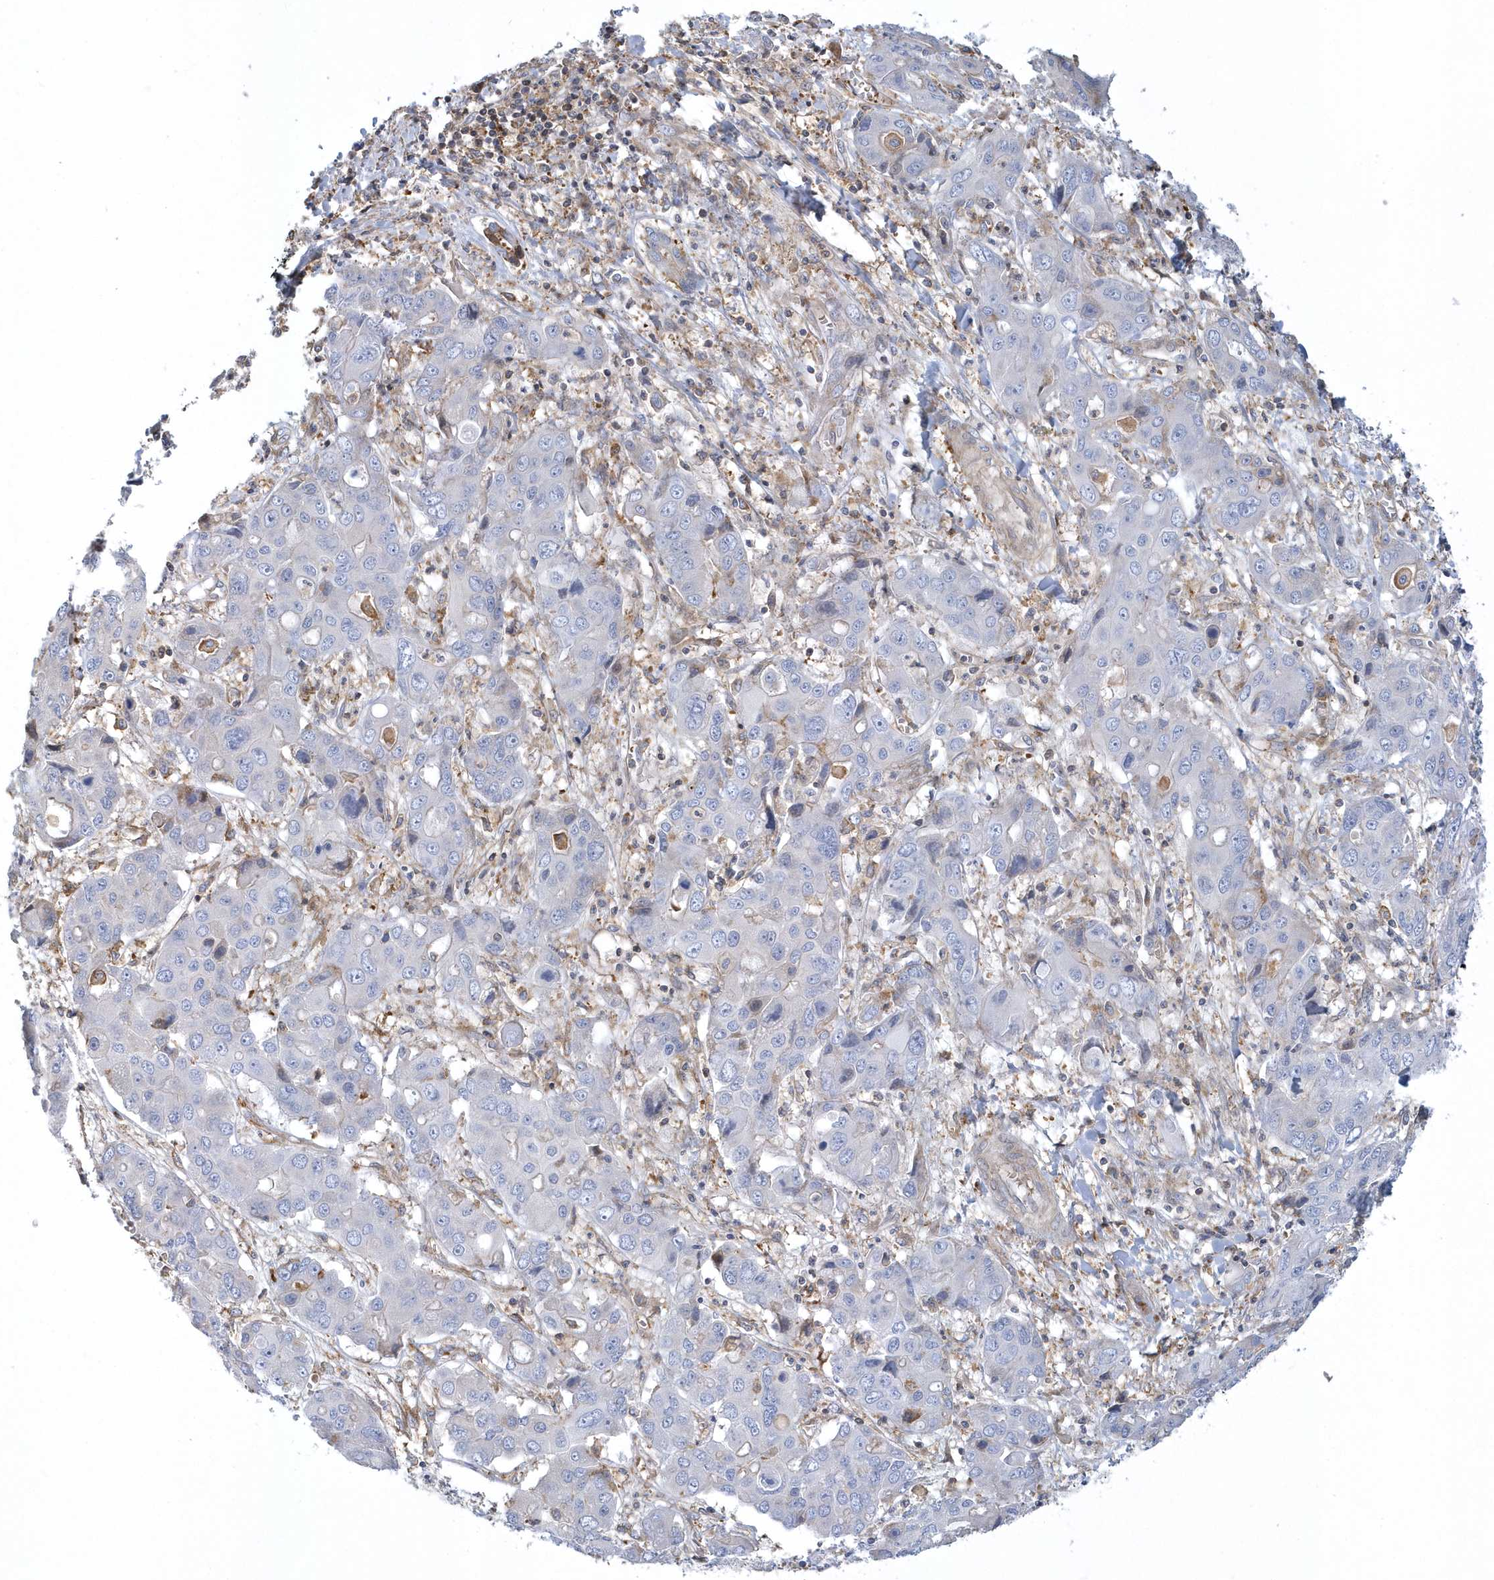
{"staining": {"intensity": "negative", "quantity": "none", "location": "none"}, "tissue": "liver cancer", "cell_type": "Tumor cells", "image_type": "cancer", "snomed": [{"axis": "morphology", "description": "Cholangiocarcinoma"}, {"axis": "topography", "description": "Liver"}], "caption": "High power microscopy micrograph of an immunohistochemistry (IHC) micrograph of liver cancer, revealing no significant staining in tumor cells.", "gene": "ARAP2", "patient": {"sex": "male", "age": 67}}